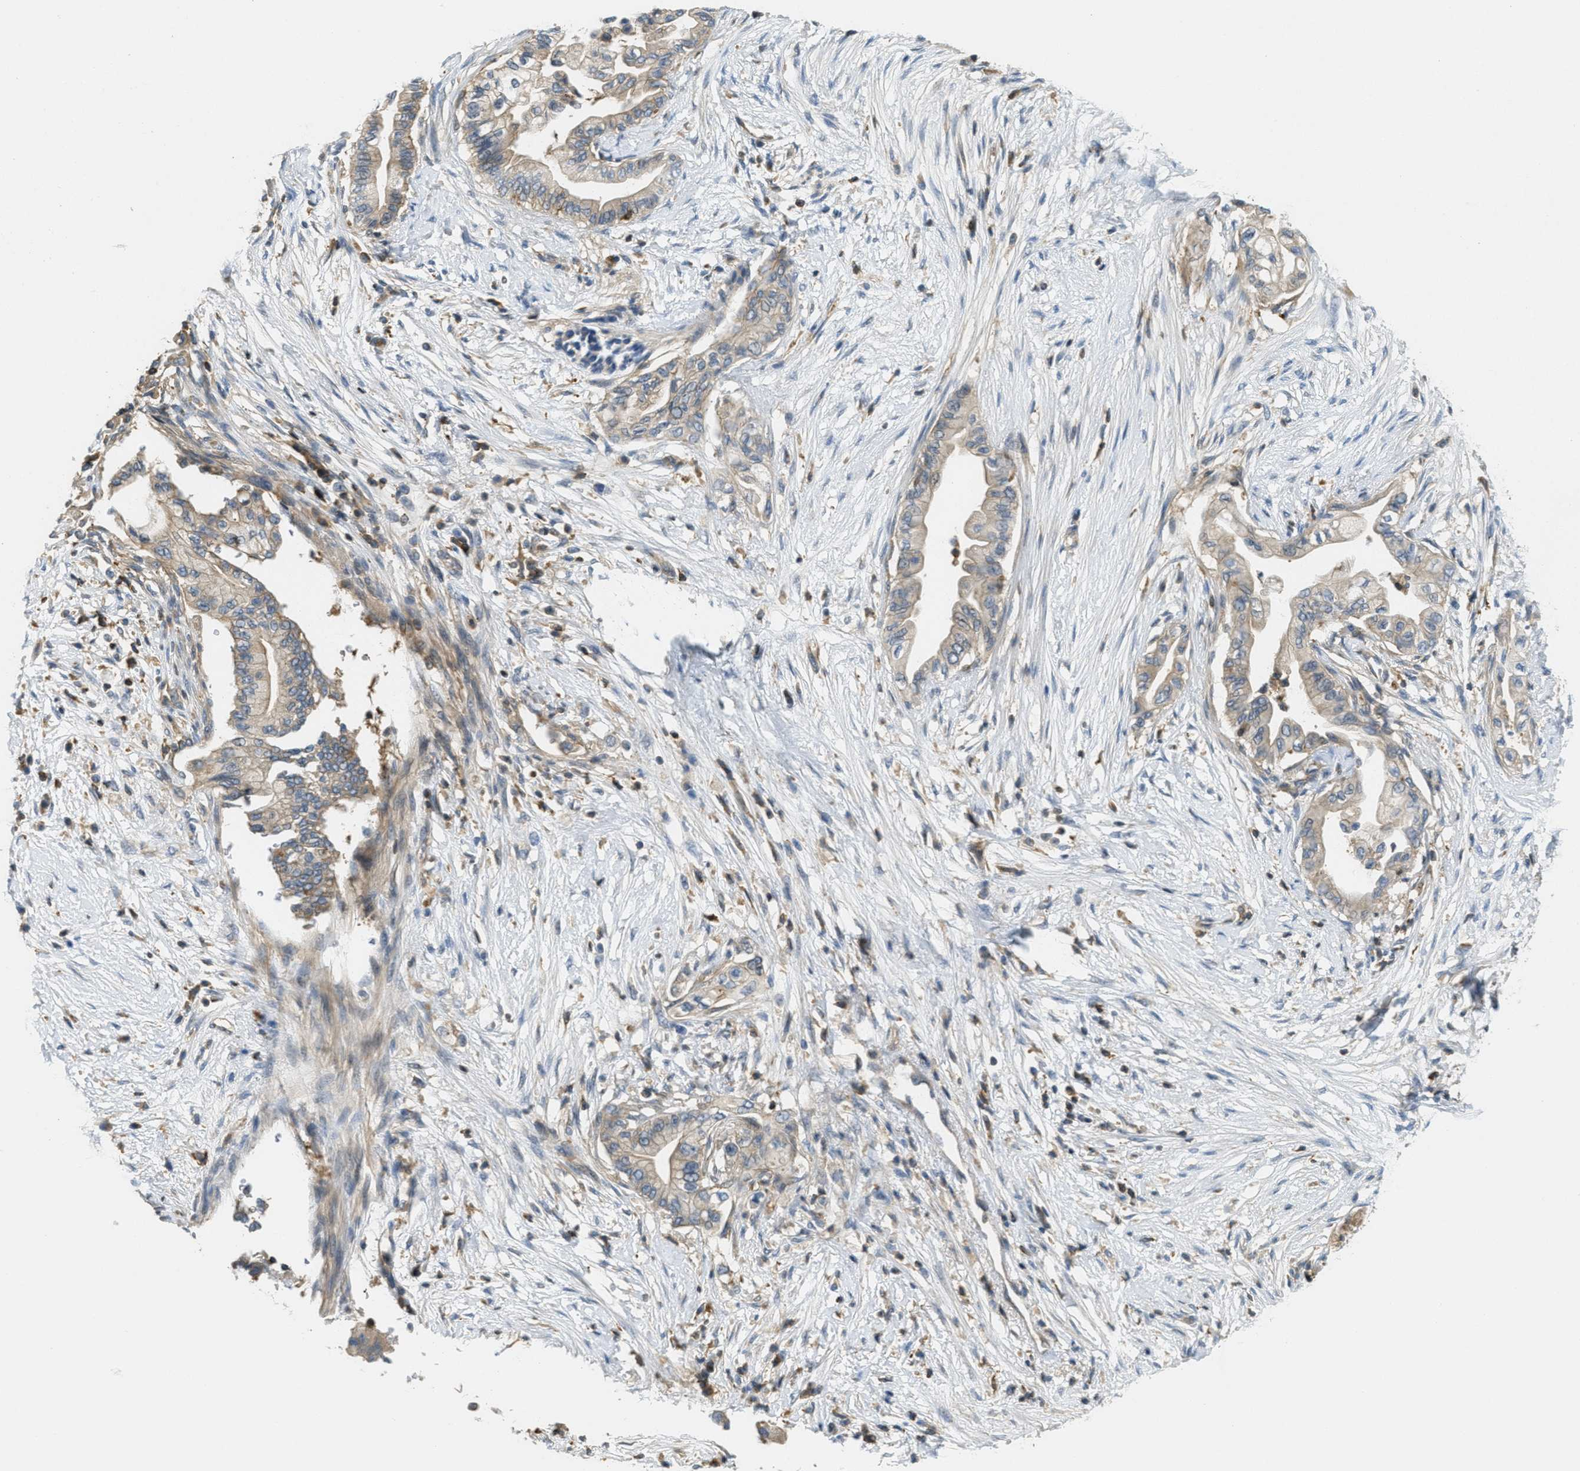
{"staining": {"intensity": "weak", "quantity": ">75%", "location": "cytoplasmic/membranous"}, "tissue": "pancreatic cancer", "cell_type": "Tumor cells", "image_type": "cancer", "snomed": [{"axis": "morphology", "description": "Normal tissue, NOS"}, {"axis": "morphology", "description": "Adenocarcinoma, NOS"}, {"axis": "topography", "description": "Pancreas"}, {"axis": "topography", "description": "Duodenum"}], "caption": "Protein positivity by immunohistochemistry (IHC) demonstrates weak cytoplasmic/membranous staining in approximately >75% of tumor cells in adenocarcinoma (pancreatic).", "gene": "GRIK2", "patient": {"sex": "female", "age": 60}}